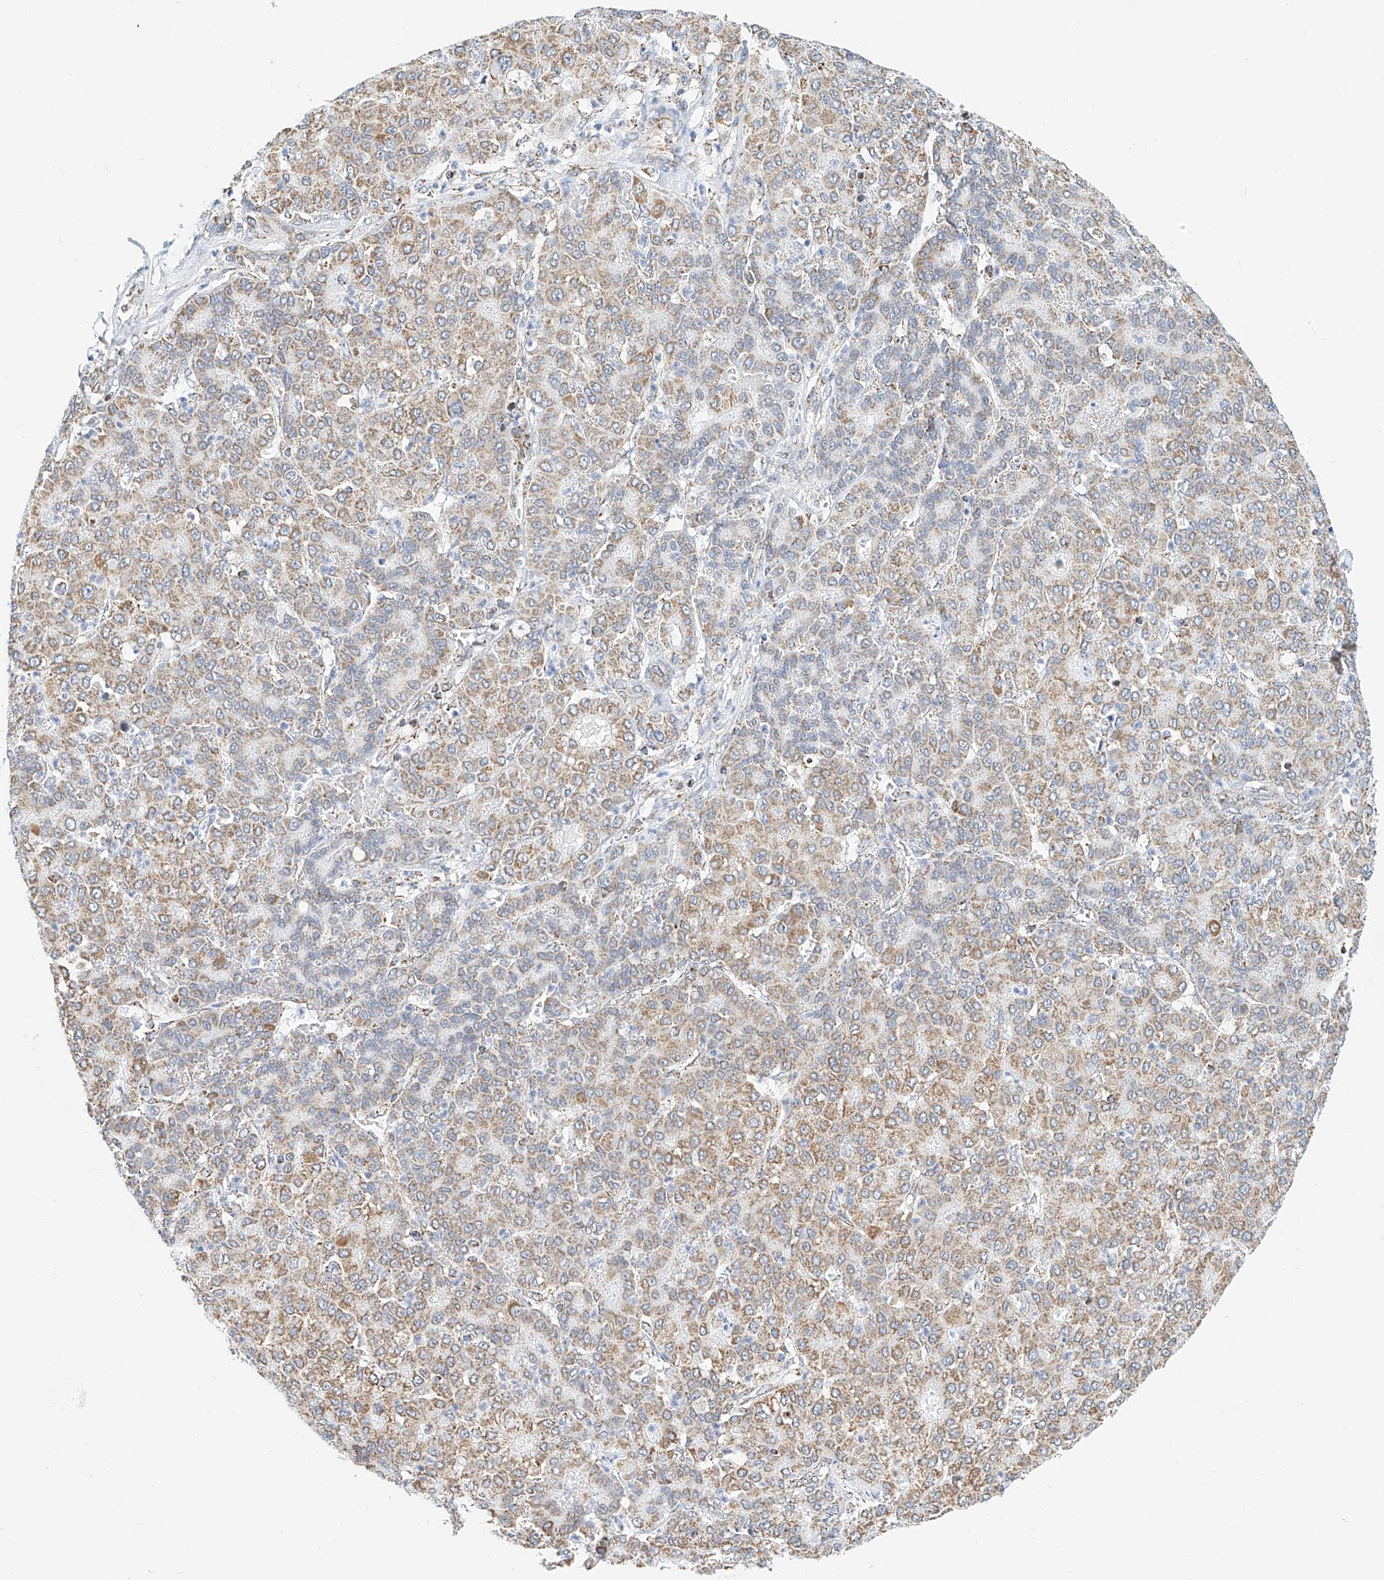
{"staining": {"intensity": "moderate", "quantity": ">75%", "location": "cytoplasmic/membranous"}, "tissue": "liver cancer", "cell_type": "Tumor cells", "image_type": "cancer", "snomed": [{"axis": "morphology", "description": "Carcinoma, Hepatocellular, NOS"}, {"axis": "topography", "description": "Liver"}], "caption": "Liver cancer stained with DAB immunohistochemistry reveals medium levels of moderate cytoplasmic/membranous positivity in about >75% of tumor cells.", "gene": "NALCN", "patient": {"sex": "male", "age": 65}}